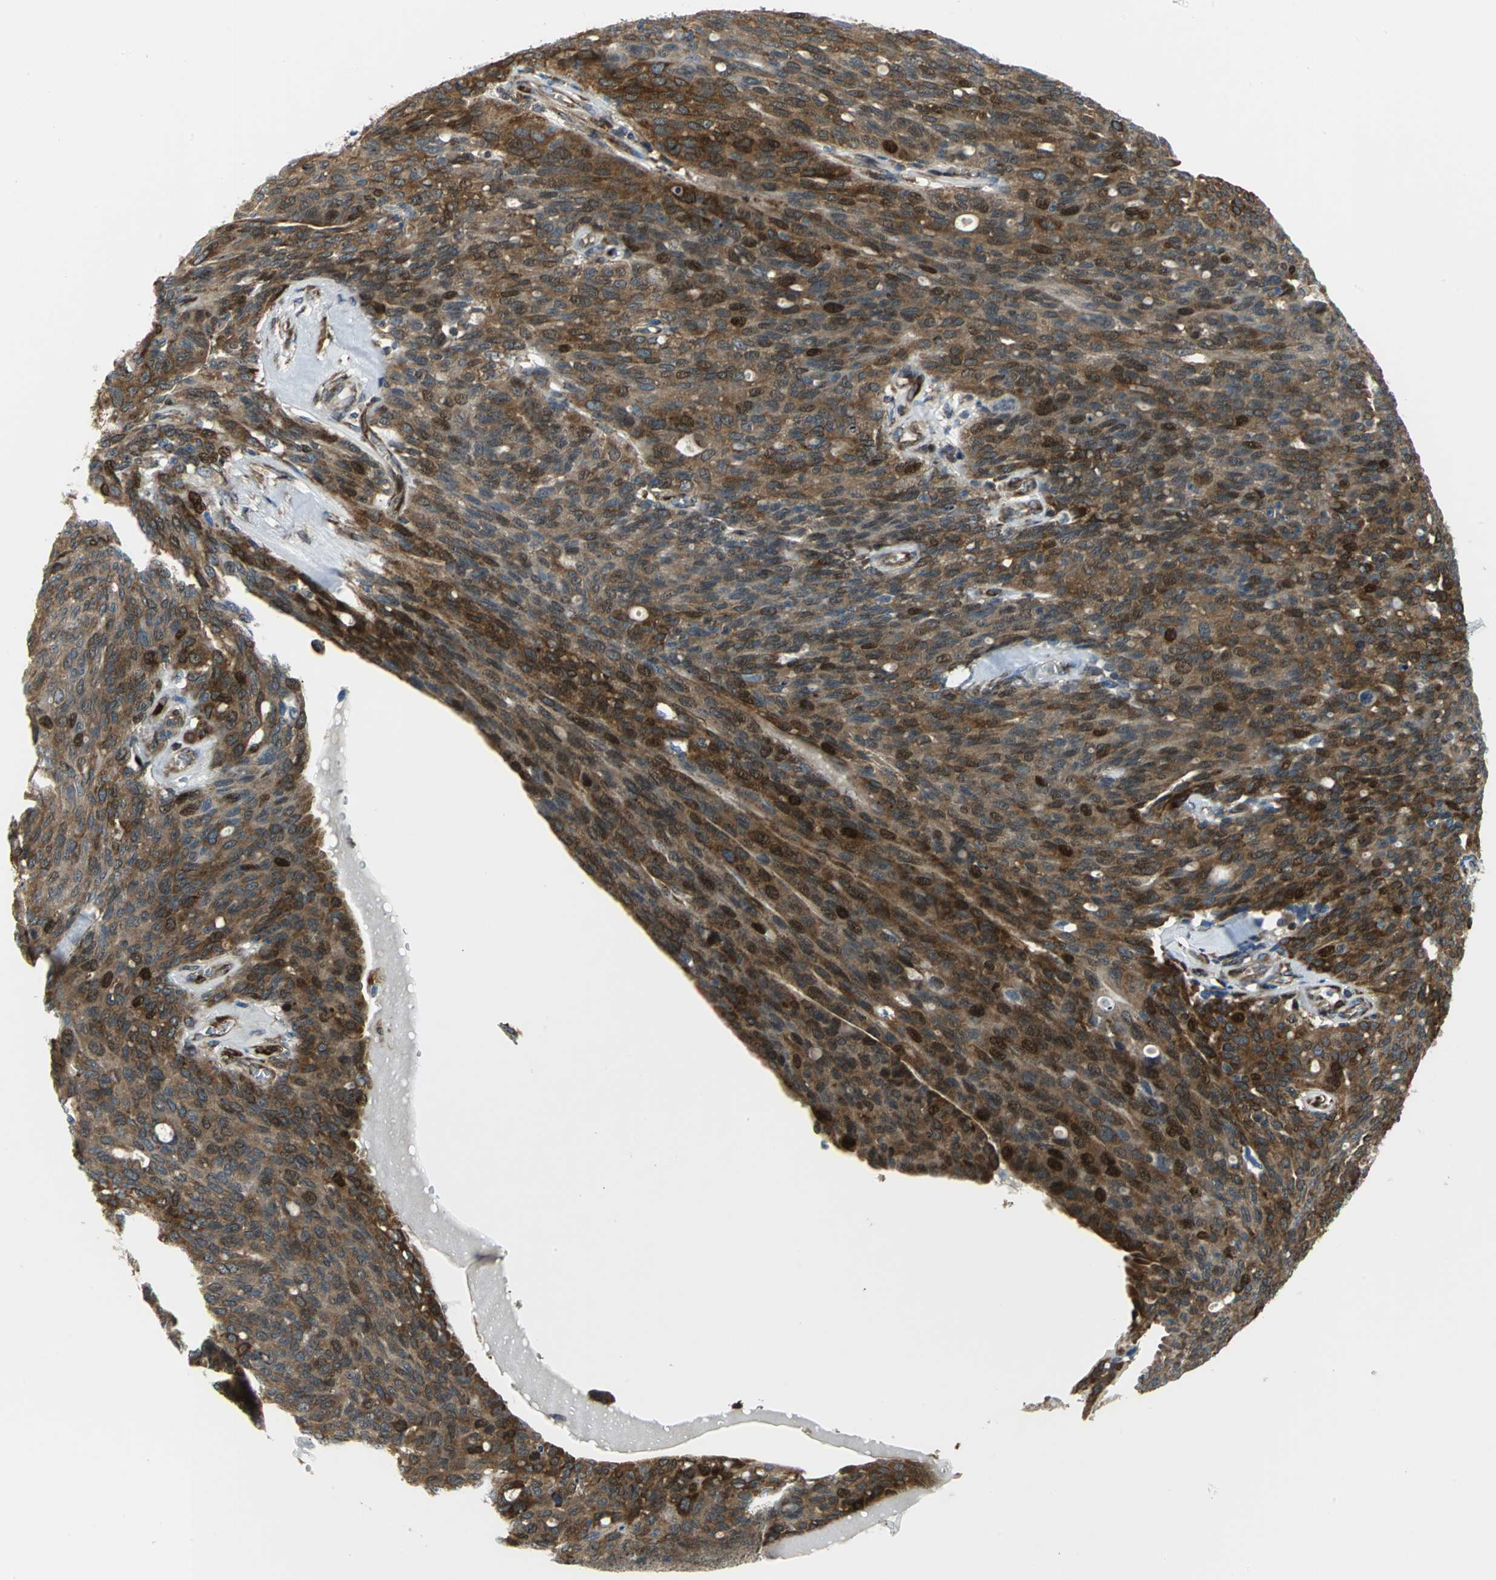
{"staining": {"intensity": "strong", "quantity": ">75%", "location": "cytoplasmic/membranous,nuclear"}, "tissue": "ovarian cancer", "cell_type": "Tumor cells", "image_type": "cancer", "snomed": [{"axis": "morphology", "description": "Carcinoma, endometroid"}, {"axis": "topography", "description": "Ovary"}], "caption": "Brown immunohistochemical staining in ovarian cancer (endometroid carcinoma) shows strong cytoplasmic/membranous and nuclear positivity in approximately >75% of tumor cells. Nuclei are stained in blue.", "gene": "YBX1", "patient": {"sex": "female", "age": 60}}